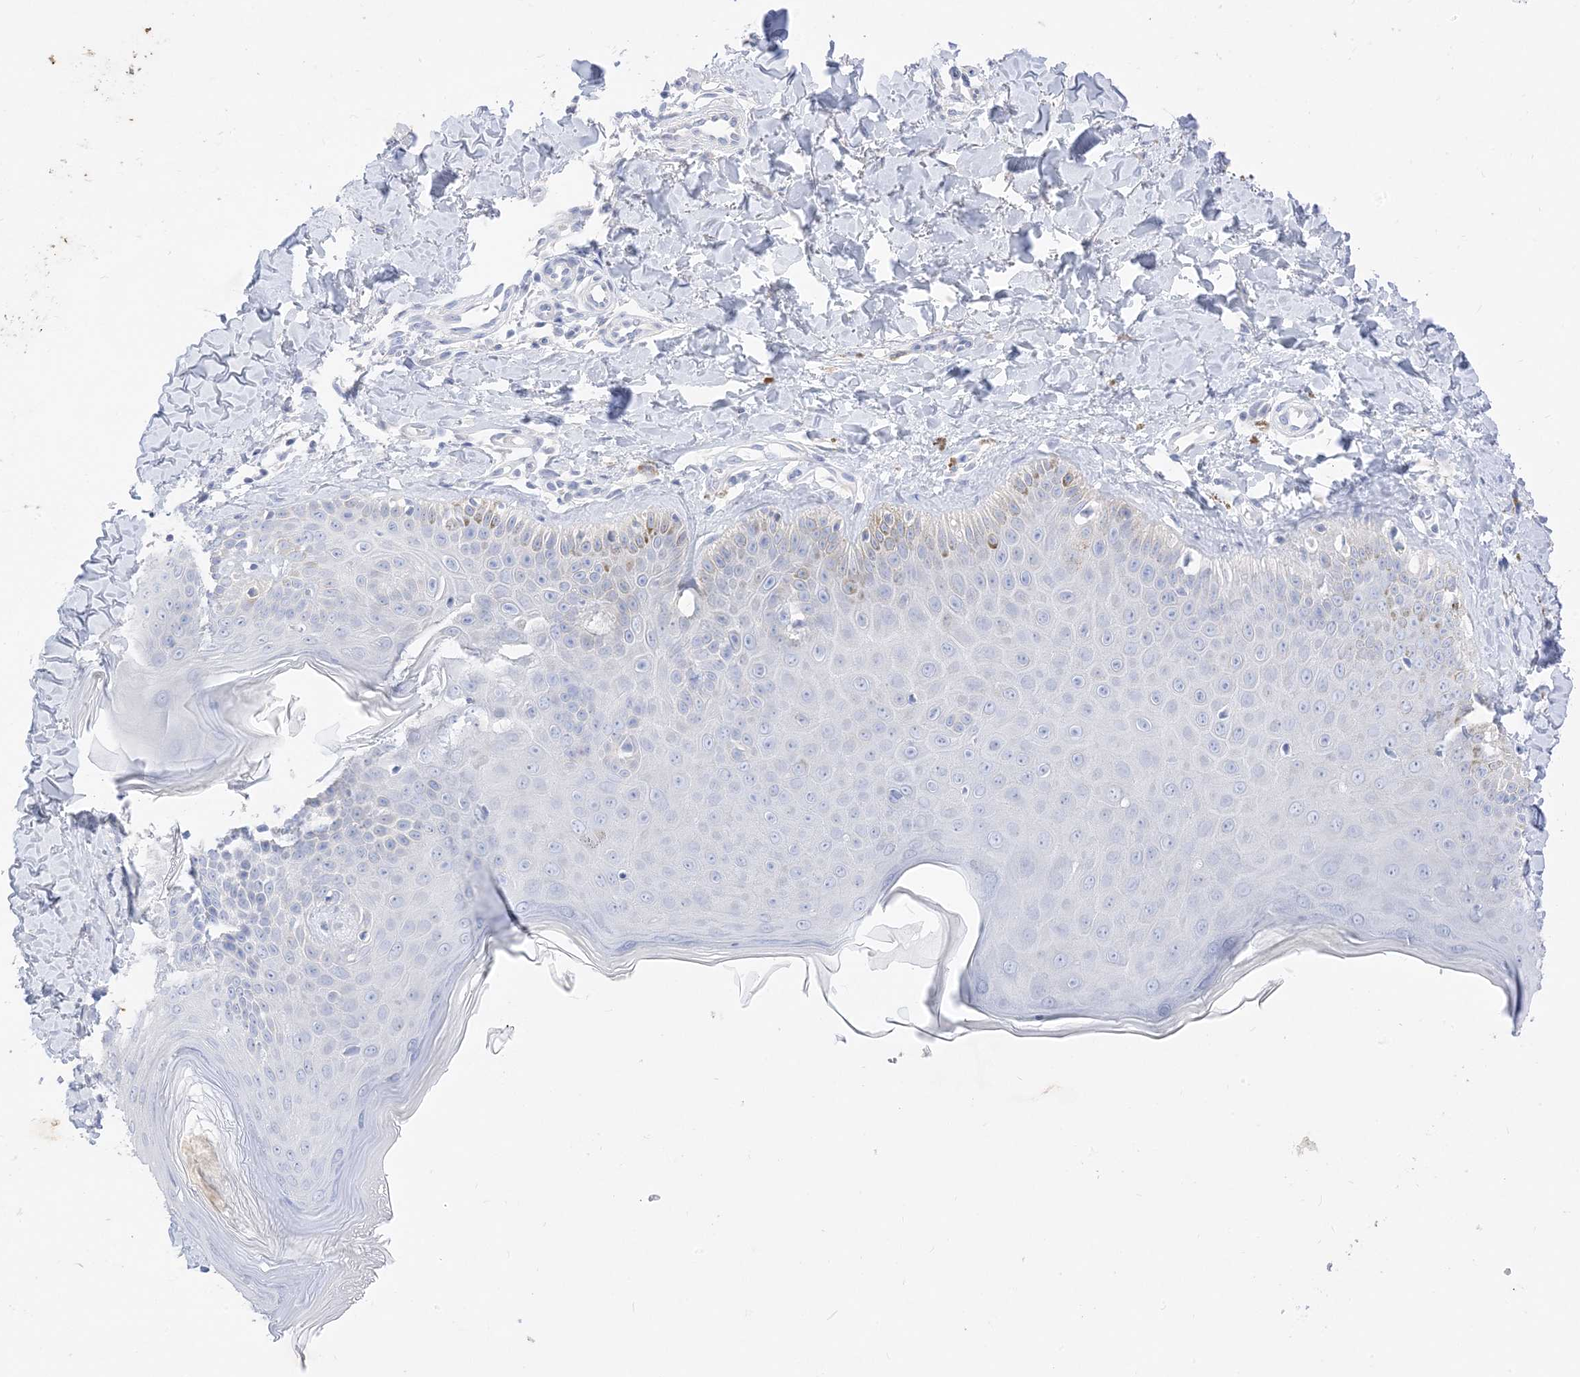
{"staining": {"intensity": "negative", "quantity": "none", "location": "none"}, "tissue": "skin", "cell_type": "Fibroblasts", "image_type": "normal", "snomed": [{"axis": "morphology", "description": "Normal tissue, NOS"}, {"axis": "topography", "description": "Skin"}], "caption": "This is a image of immunohistochemistry staining of unremarkable skin, which shows no staining in fibroblasts.", "gene": "MUC17", "patient": {"sex": "male", "age": 52}}